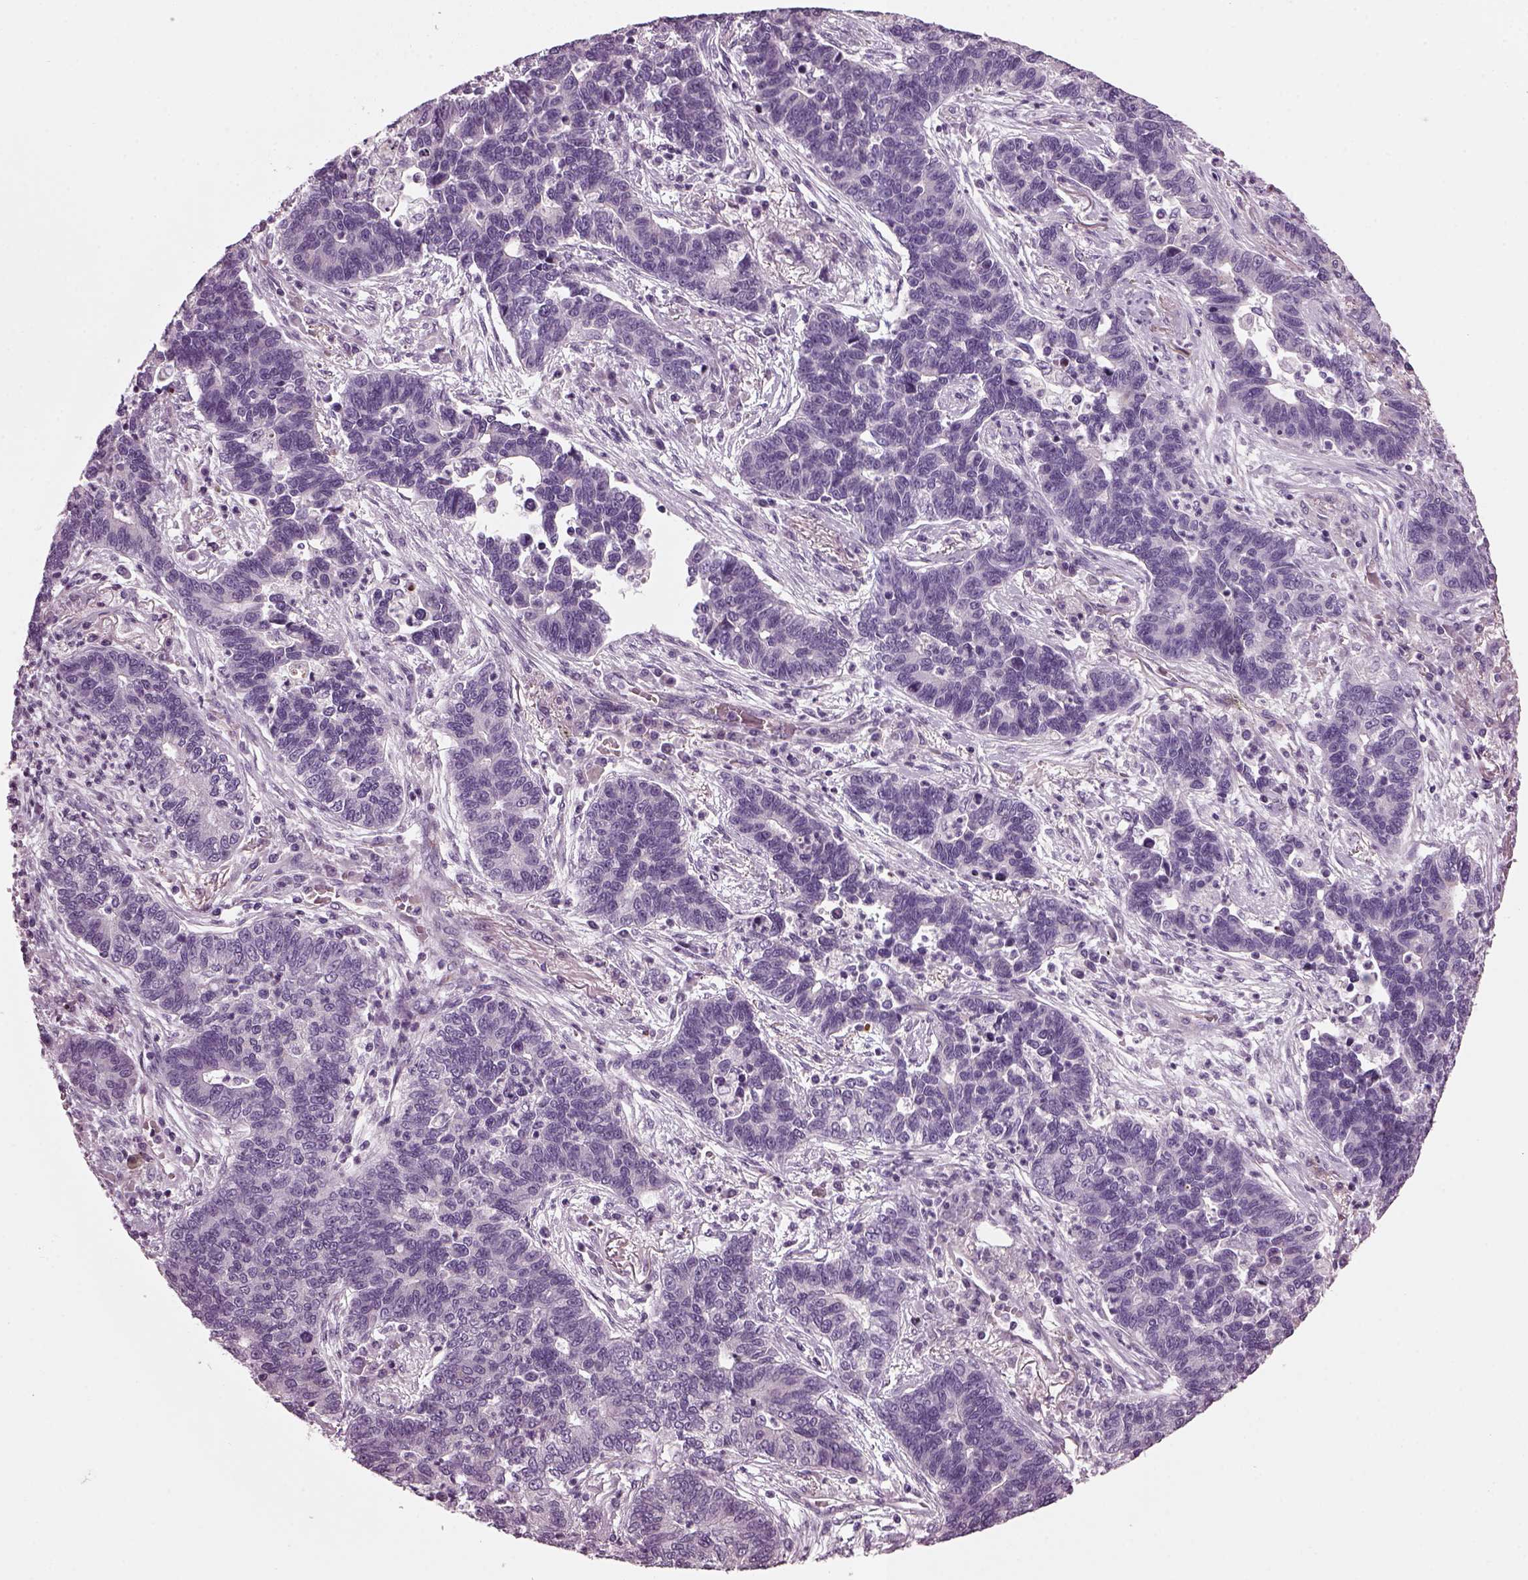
{"staining": {"intensity": "negative", "quantity": "none", "location": "none"}, "tissue": "lung cancer", "cell_type": "Tumor cells", "image_type": "cancer", "snomed": [{"axis": "morphology", "description": "Adenocarcinoma, NOS"}, {"axis": "topography", "description": "Lung"}], "caption": "There is no significant positivity in tumor cells of adenocarcinoma (lung). Nuclei are stained in blue.", "gene": "DPYSL5", "patient": {"sex": "female", "age": 57}}